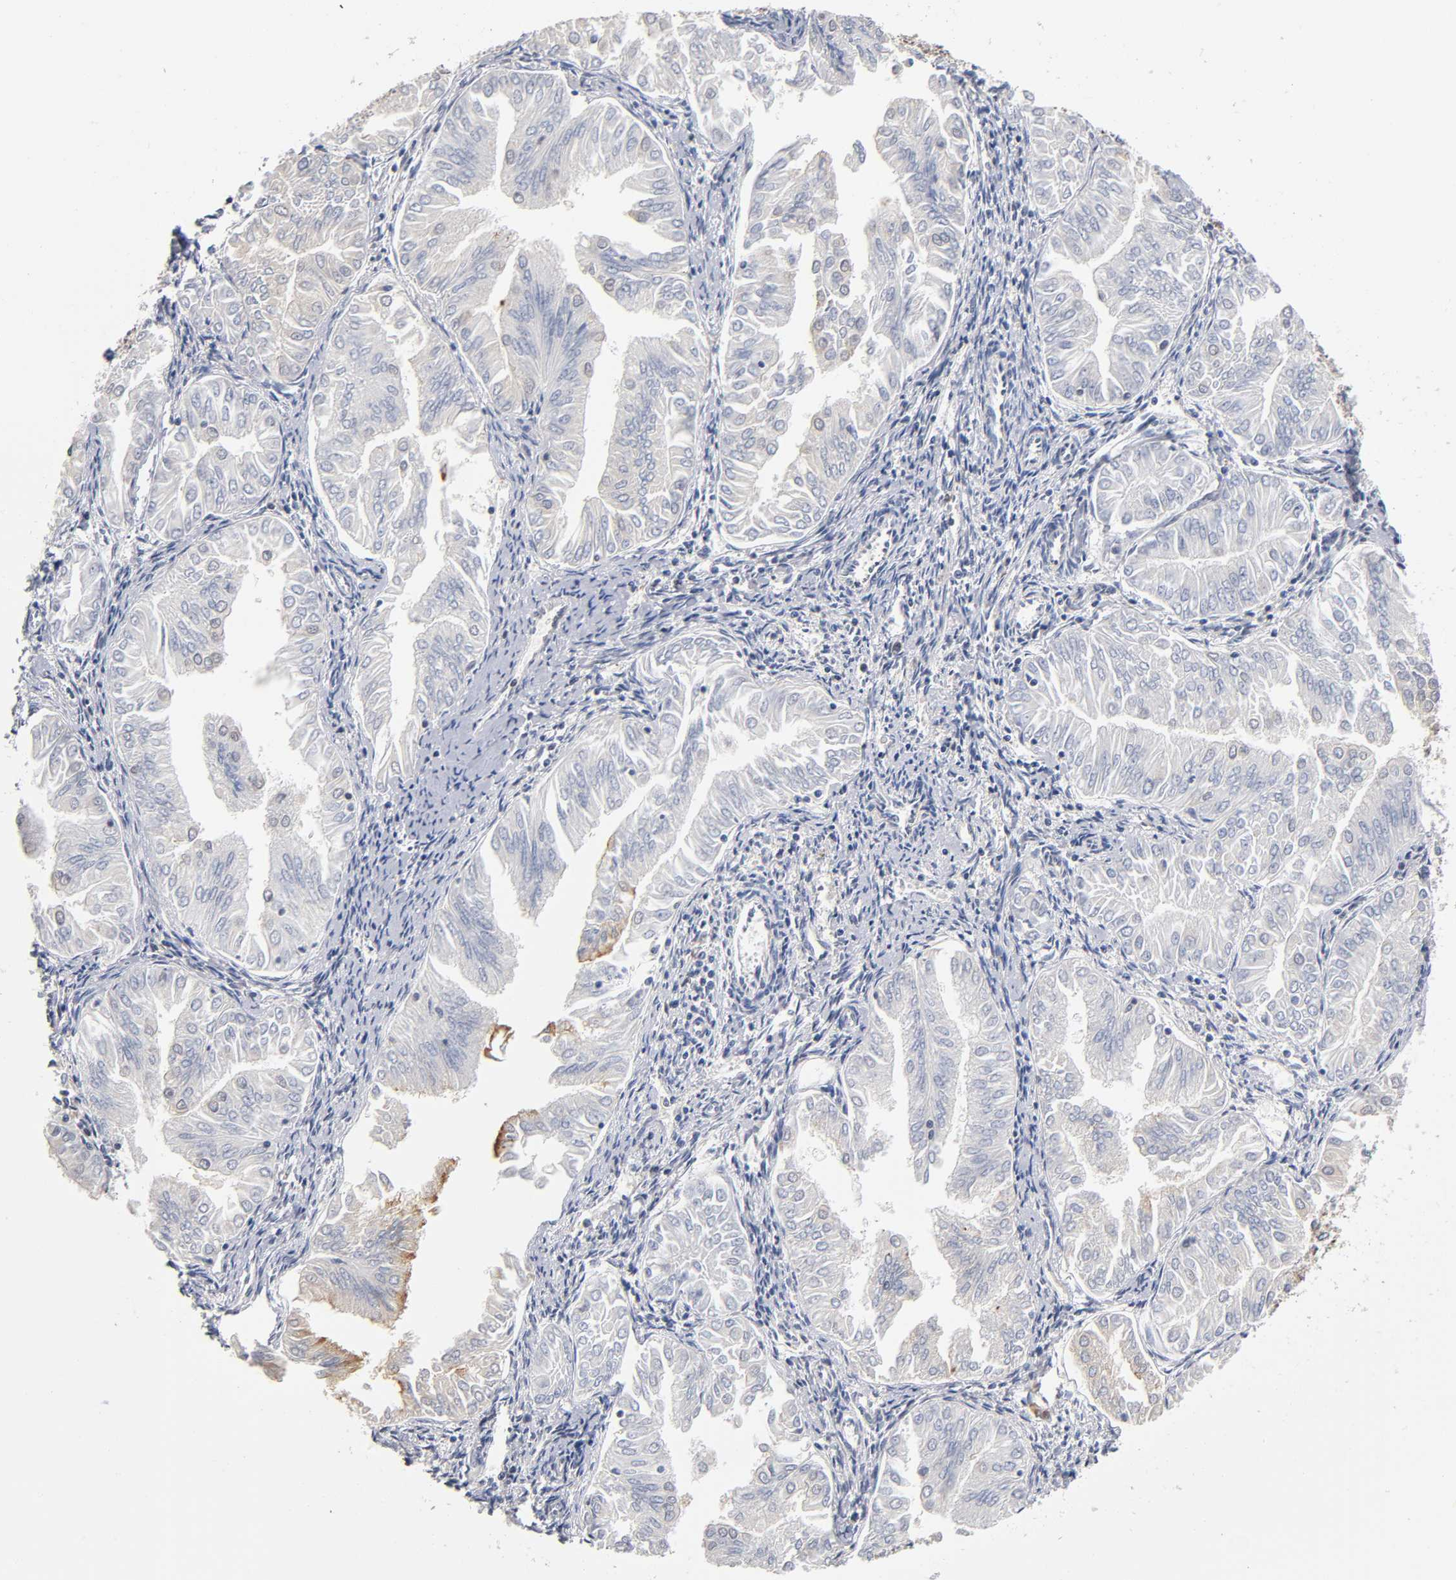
{"staining": {"intensity": "weak", "quantity": "25%-75%", "location": "nuclear"}, "tissue": "endometrial cancer", "cell_type": "Tumor cells", "image_type": "cancer", "snomed": [{"axis": "morphology", "description": "Adenocarcinoma, NOS"}, {"axis": "topography", "description": "Endometrium"}], "caption": "Immunohistochemistry (IHC) micrograph of human endometrial adenocarcinoma stained for a protein (brown), which shows low levels of weak nuclear positivity in approximately 25%-75% of tumor cells.", "gene": "ILKAP", "patient": {"sex": "female", "age": 53}}